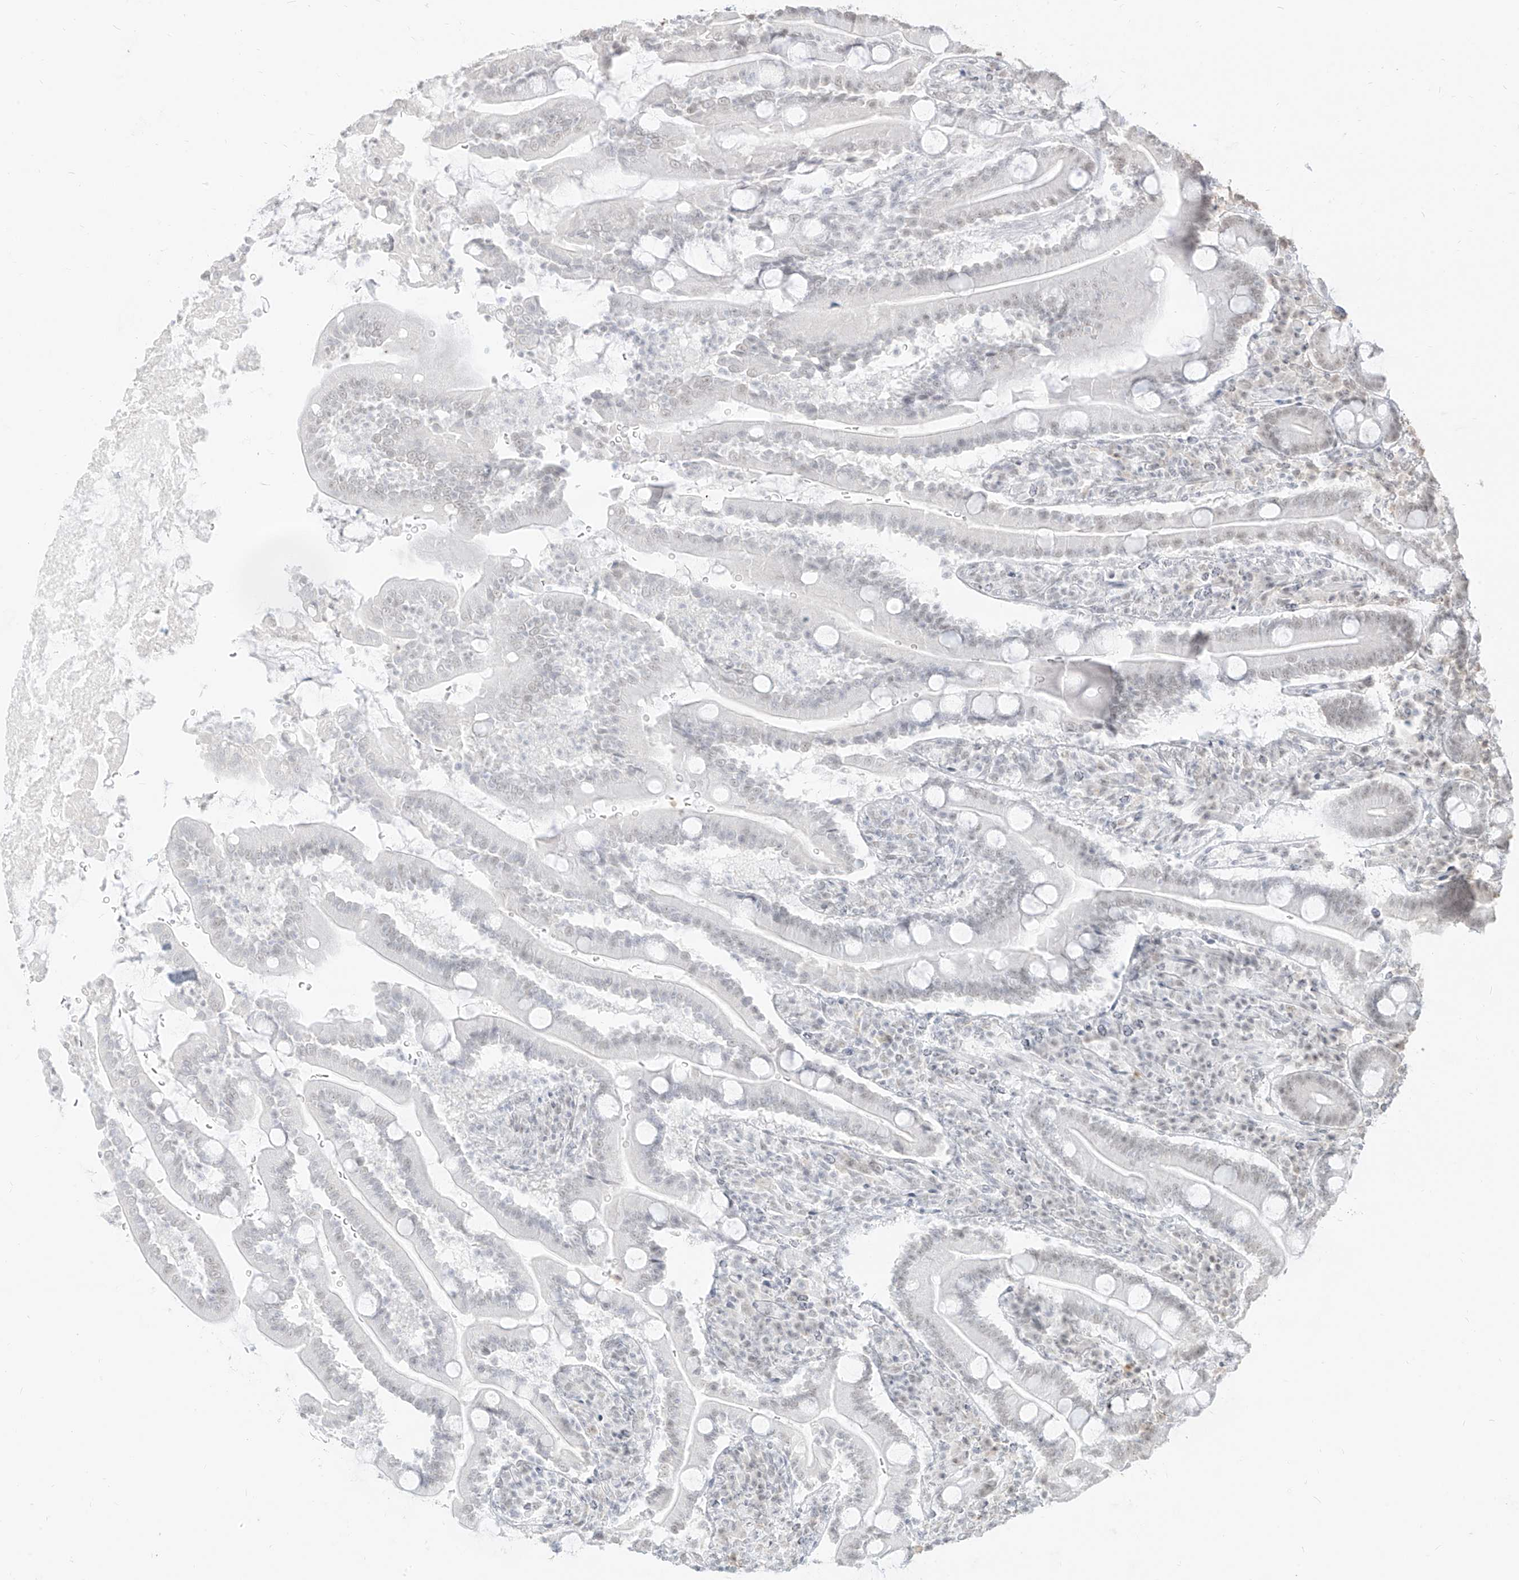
{"staining": {"intensity": "negative", "quantity": "none", "location": "none"}, "tissue": "duodenum", "cell_type": "Glandular cells", "image_type": "normal", "snomed": [{"axis": "morphology", "description": "Normal tissue, NOS"}, {"axis": "topography", "description": "Duodenum"}], "caption": "Glandular cells show no significant protein positivity in normal duodenum. (Brightfield microscopy of DAB (3,3'-diaminobenzidine) IHC at high magnification).", "gene": "SUPT5H", "patient": {"sex": "male", "age": 35}}